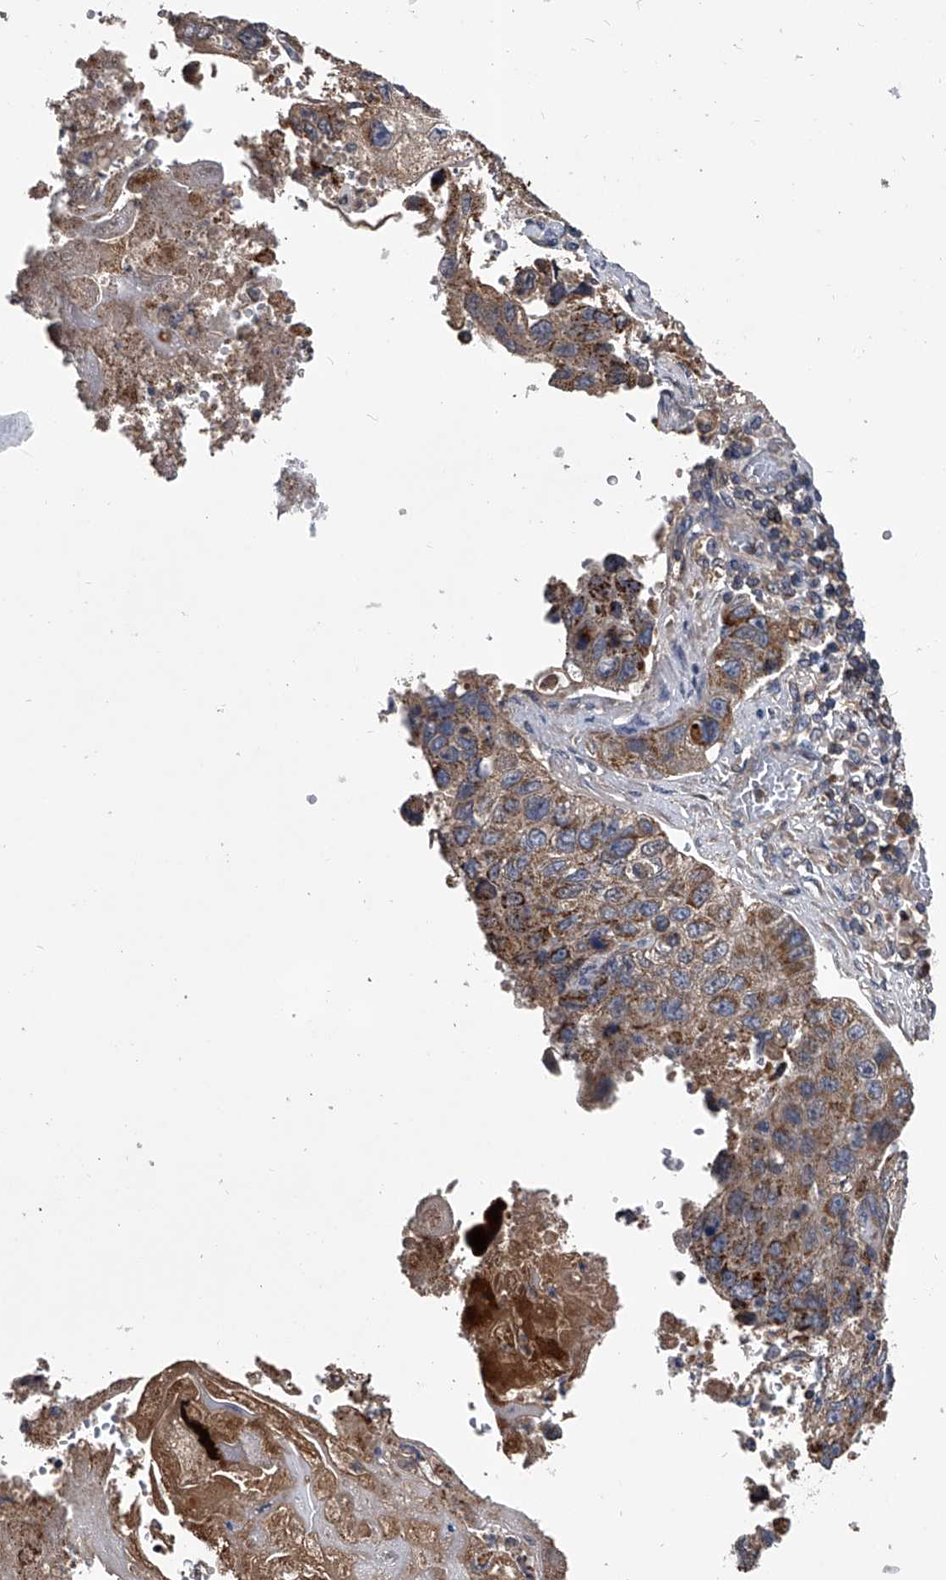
{"staining": {"intensity": "moderate", "quantity": ">75%", "location": "cytoplasmic/membranous"}, "tissue": "lung cancer", "cell_type": "Tumor cells", "image_type": "cancer", "snomed": [{"axis": "morphology", "description": "Squamous cell carcinoma, NOS"}, {"axis": "topography", "description": "Lung"}], "caption": "Protein staining of lung cancer (squamous cell carcinoma) tissue demonstrates moderate cytoplasmic/membranous expression in about >75% of tumor cells. (Stains: DAB (3,3'-diaminobenzidine) in brown, nuclei in blue, Microscopy: brightfield microscopy at high magnification).", "gene": "NRP1", "patient": {"sex": "male", "age": 61}}